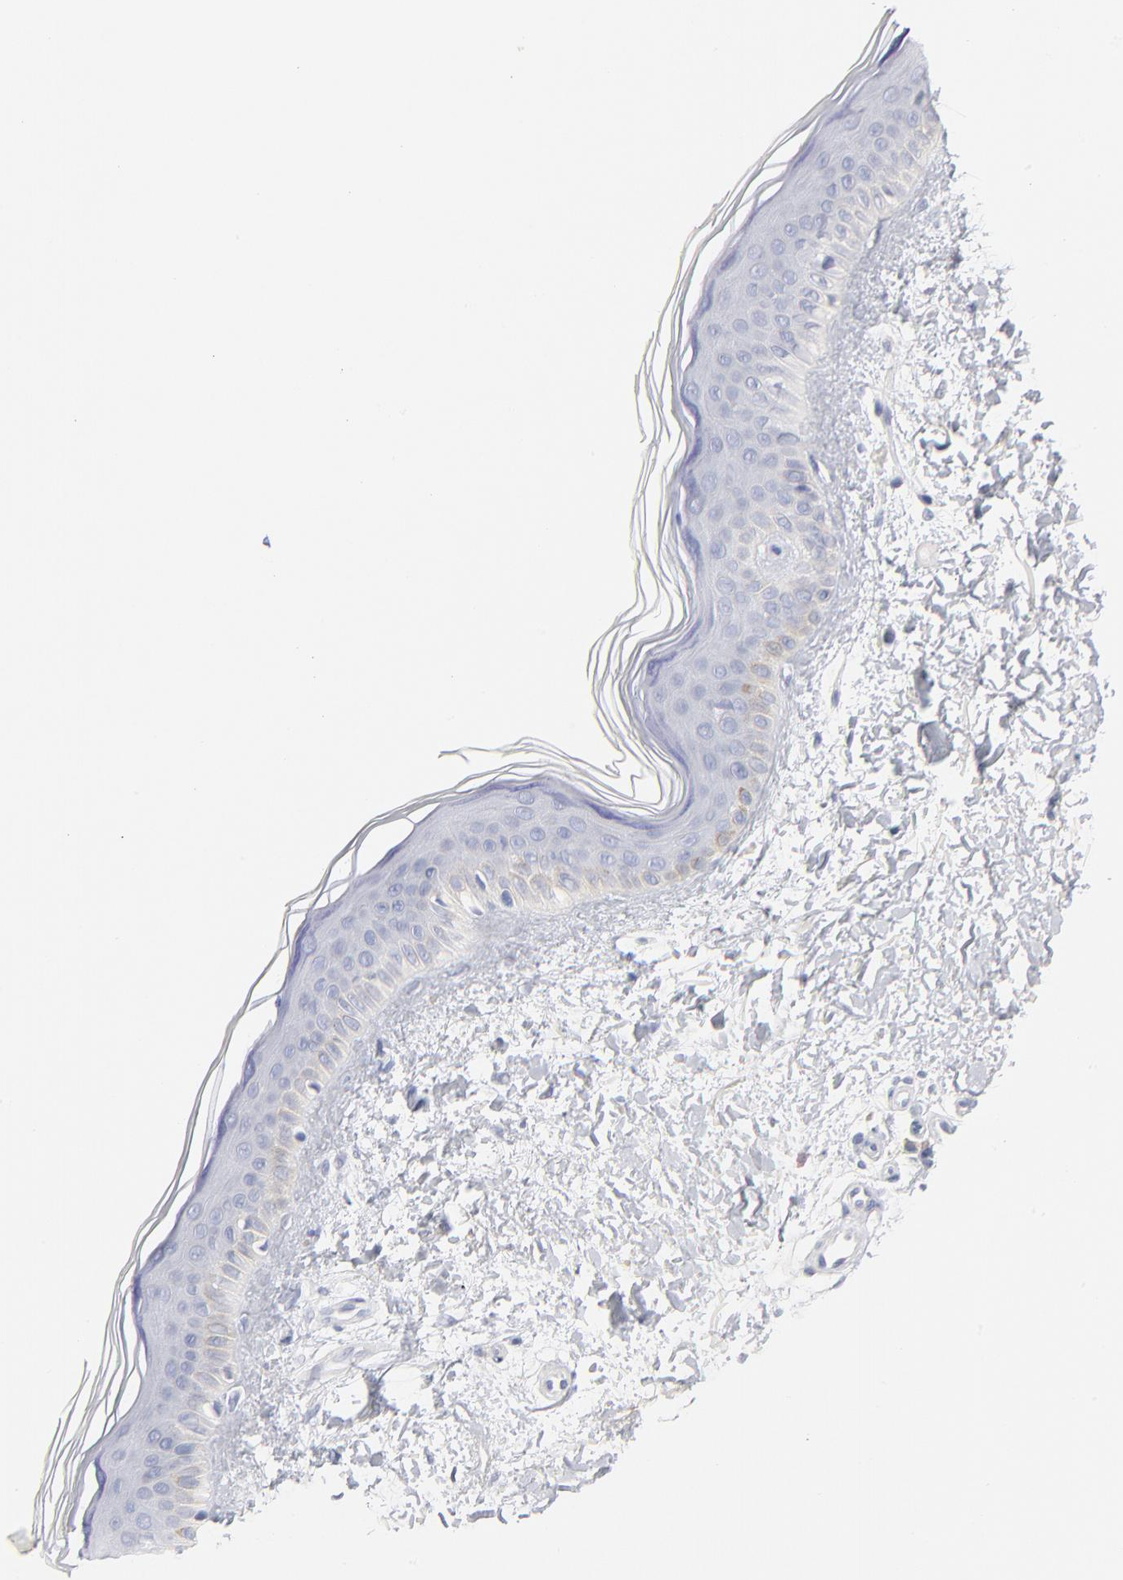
{"staining": {"intensity": "moderate", "quantity": "<25%", "location": "cytoplasmic/membranous"}, "tissue": "skin", "cell_type": "Fibroblasts", "image_type": "normal", "snomed": [{"axis": "morphology", "description": "Normal tissue, NOS"}, {"axis": "topography", "description": "Skin"}], "caption": "Human skin stained with a brown dye exhibits moderate cytoplasmic/membranous positive expression in approximately <25% of fibroblasts.", "gene": "APOH", "patient": {"sex": "female", "age": 19}}